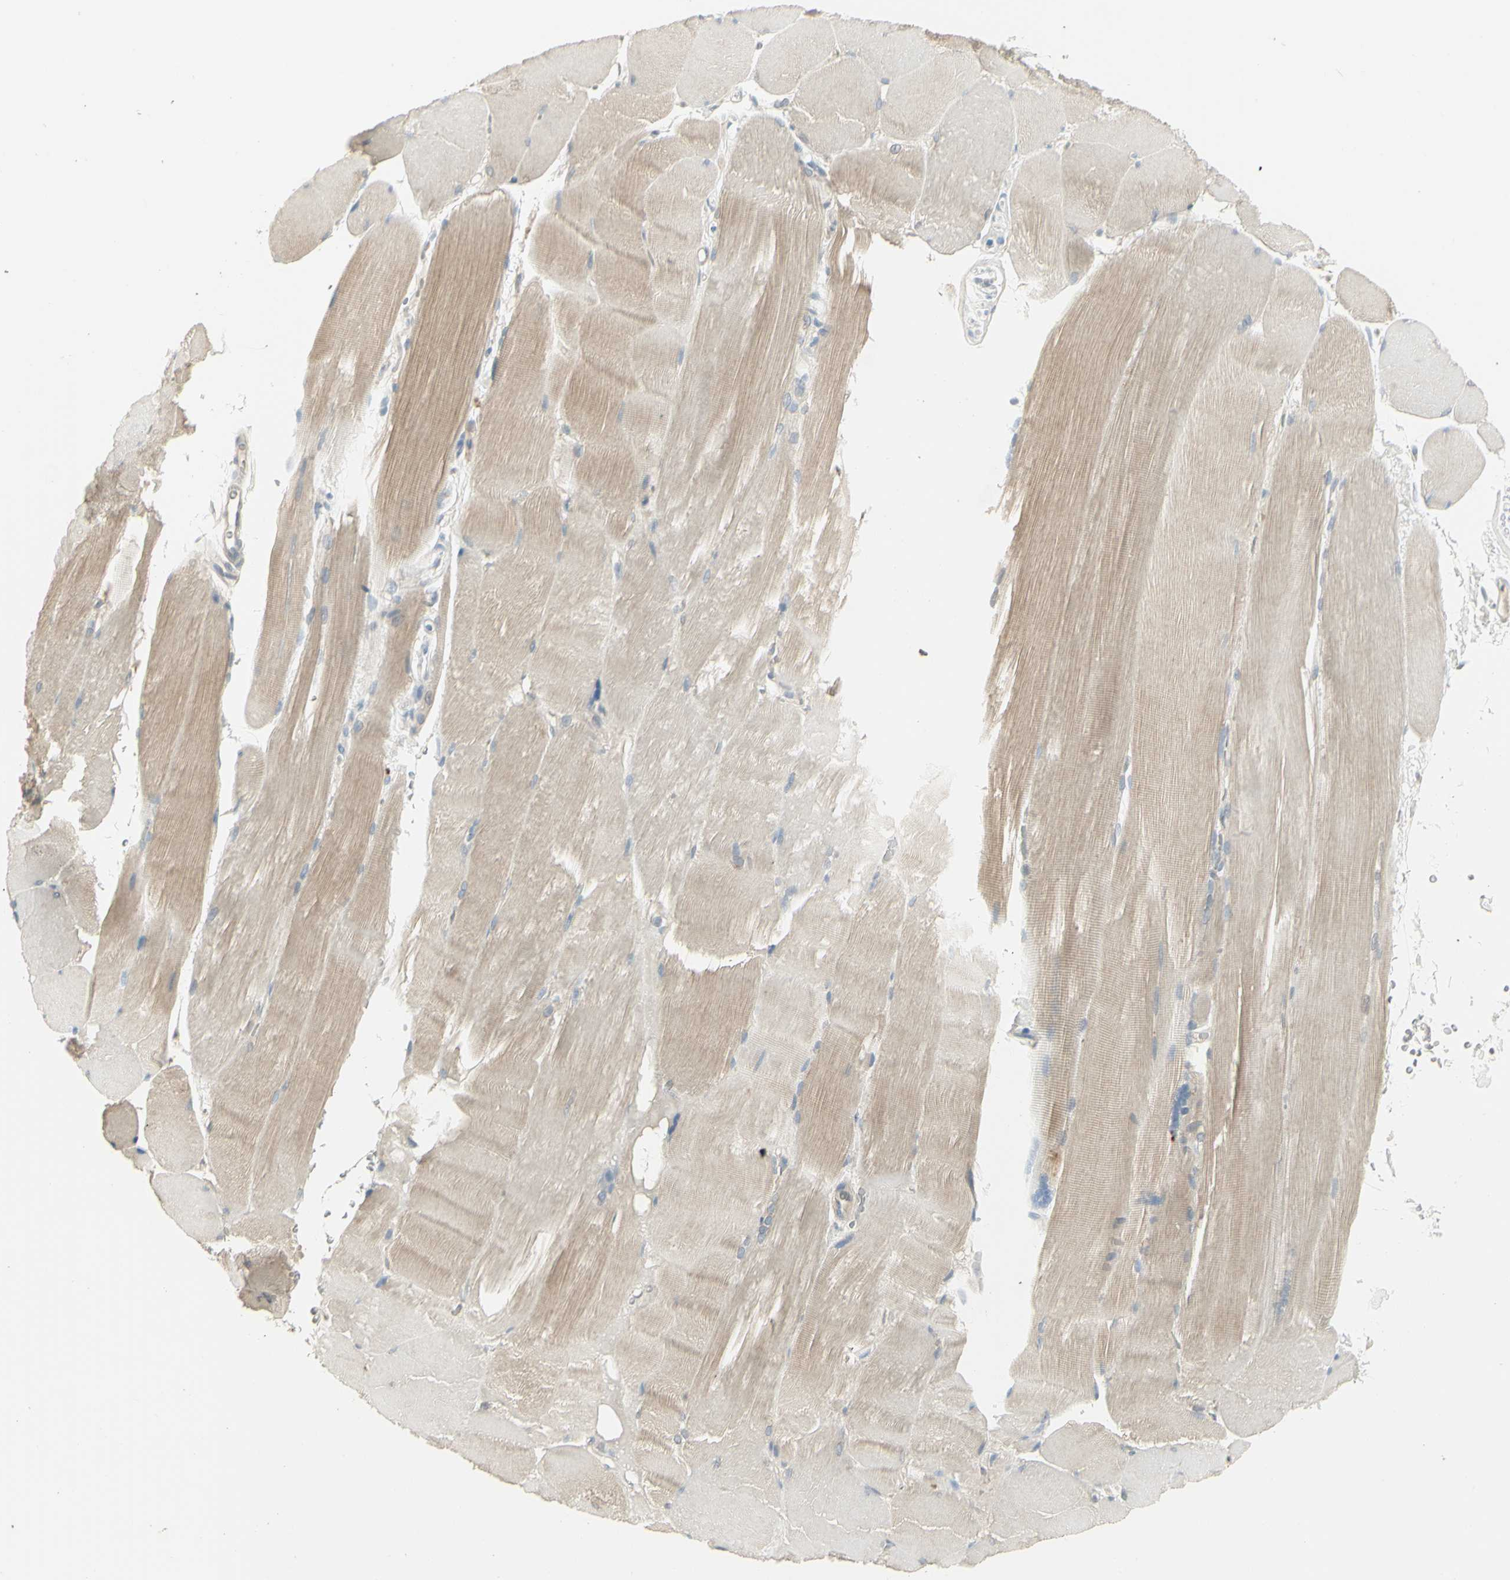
{"staining": {"intensity": "weak", "quantity": ">75%", "location": "cytoplasmic/membranous"}, "tissue": "skeletal muscle", "cell_type": "Myocytes", "image_type": "normal", "snomed": [{"axis": "morphology", "description": "Normal tissue, NOS"}, {"axis": "topography", "description": "Skin"}, {"axis": "topography", "description": "Skeletal muscle"}], "caption": "A brown stain labels weak cytoplasmic/membranous expression of a protein in myocytes of unremarkable human skeletal muscle.", "gene": "CCNB2", "patient": {"sex": "male", "age": 83}}